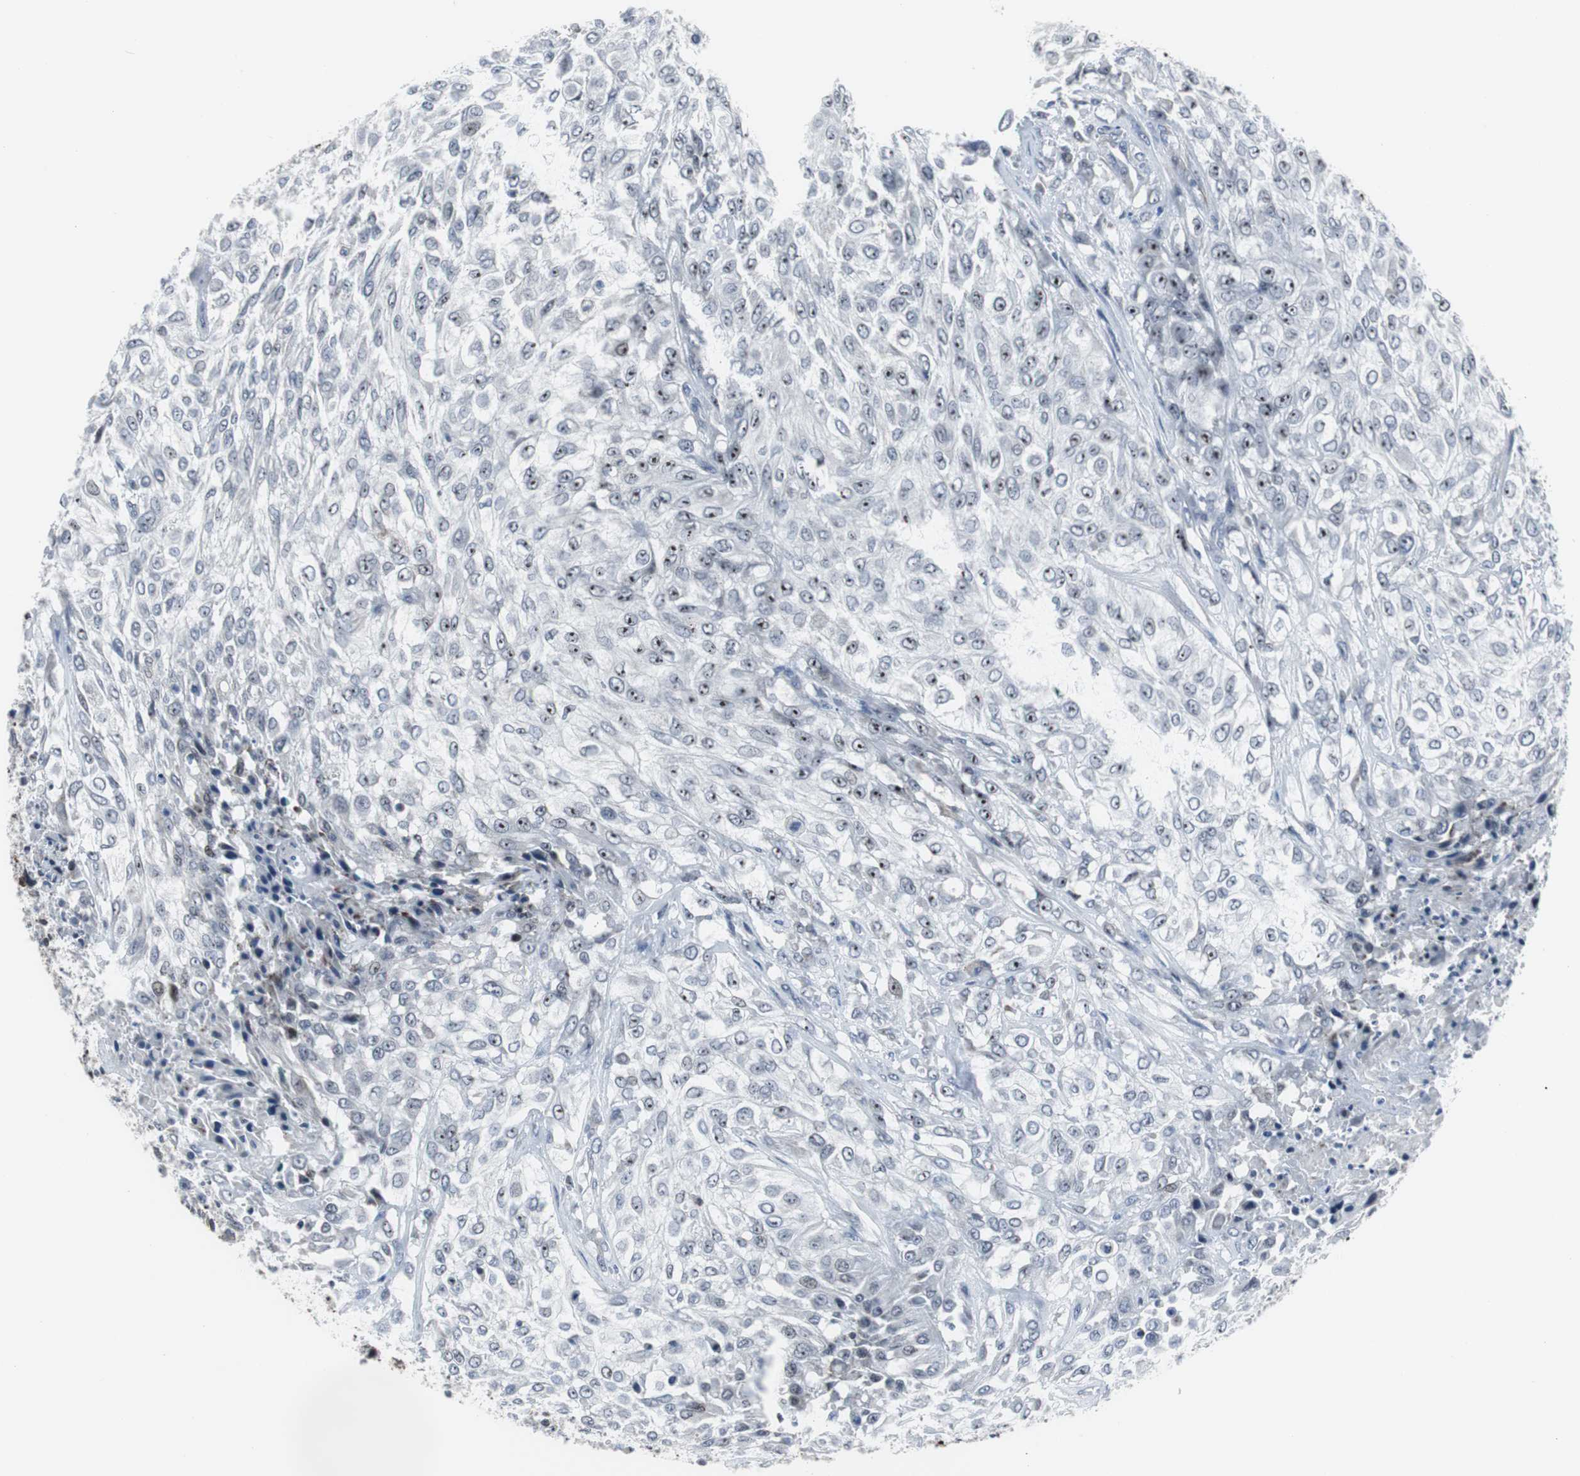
{"staining": {"intensity": "moderate", "quantity": "<25%", "location": "nuclear"}, "tissue": "urothelial cancer", "cell_type": "Tumor cells", "image_type": "cancer", "snomed": [{"axis": "morphology", "description": "Urothelial carcinoma, High grade"}, {"axis": "topography", "description": "Urinary bladder"}], "caption": "A histopathology image showing moderate nuclear positivity in about <25% of tumor cells in urothelial cancer, as visualized by brown immunohistochemical staining.", "gene": "DOK1", "patient": {"sex": "male", "age": 57}}